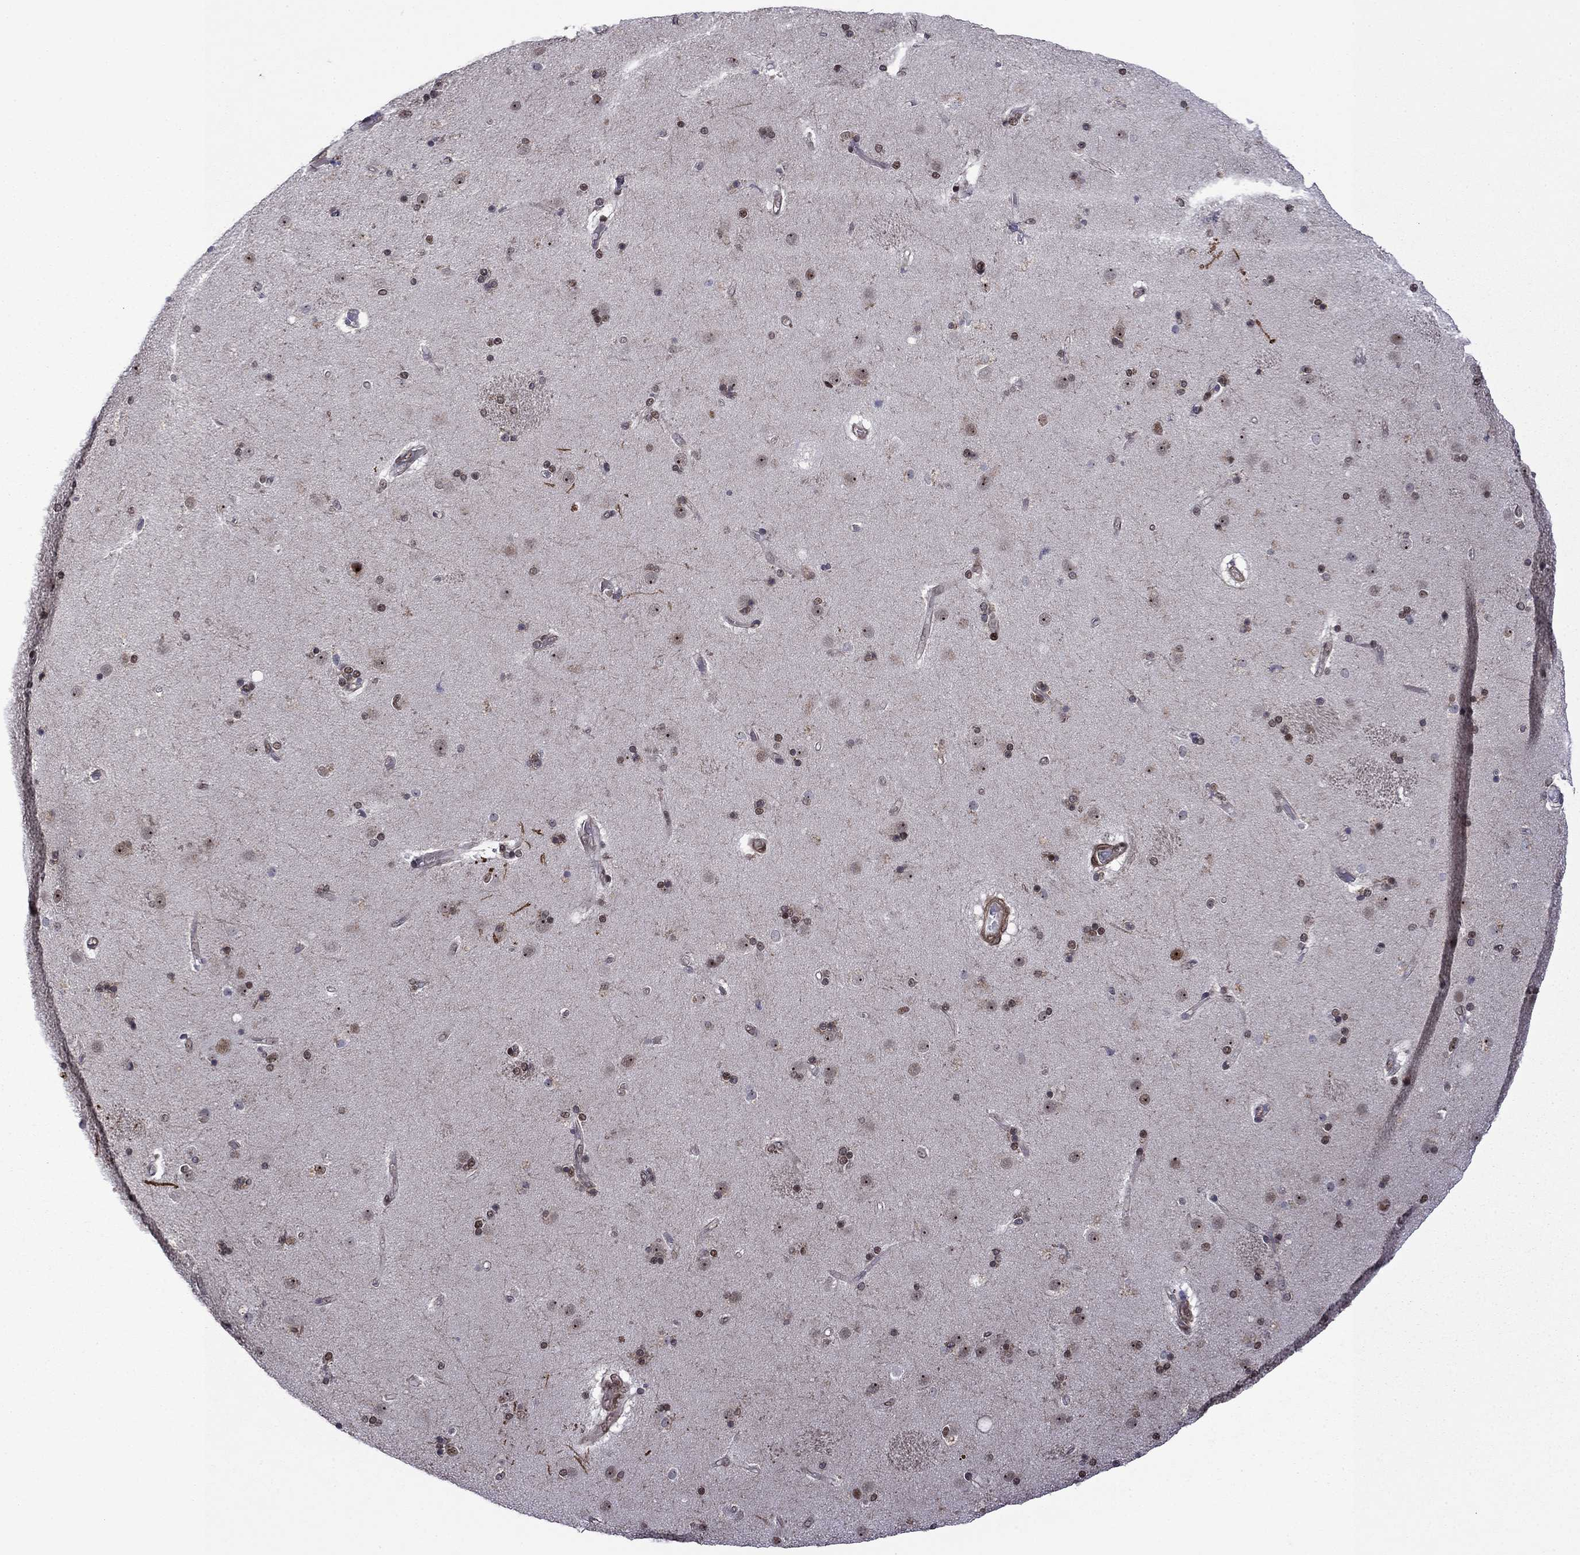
{"staining": {"intensity": "moderate", "quantity": "<25%", "location": "nuclear"}, "tissue": "caudate", "cell_type": "Glial cells", "image_type": "normal", "snomed": [{"axis": "morphology", "description": "Normal tissue, NOS"}, {"axis": "topography", "description": "Lateral ventricle wall"}], "caption": "A histopathology image of caudate stained for a protein reveals moderate nuclear brown staining in glial cells.", "gene": "SURF2", "patient": {"sex": "female", "age": 71}}